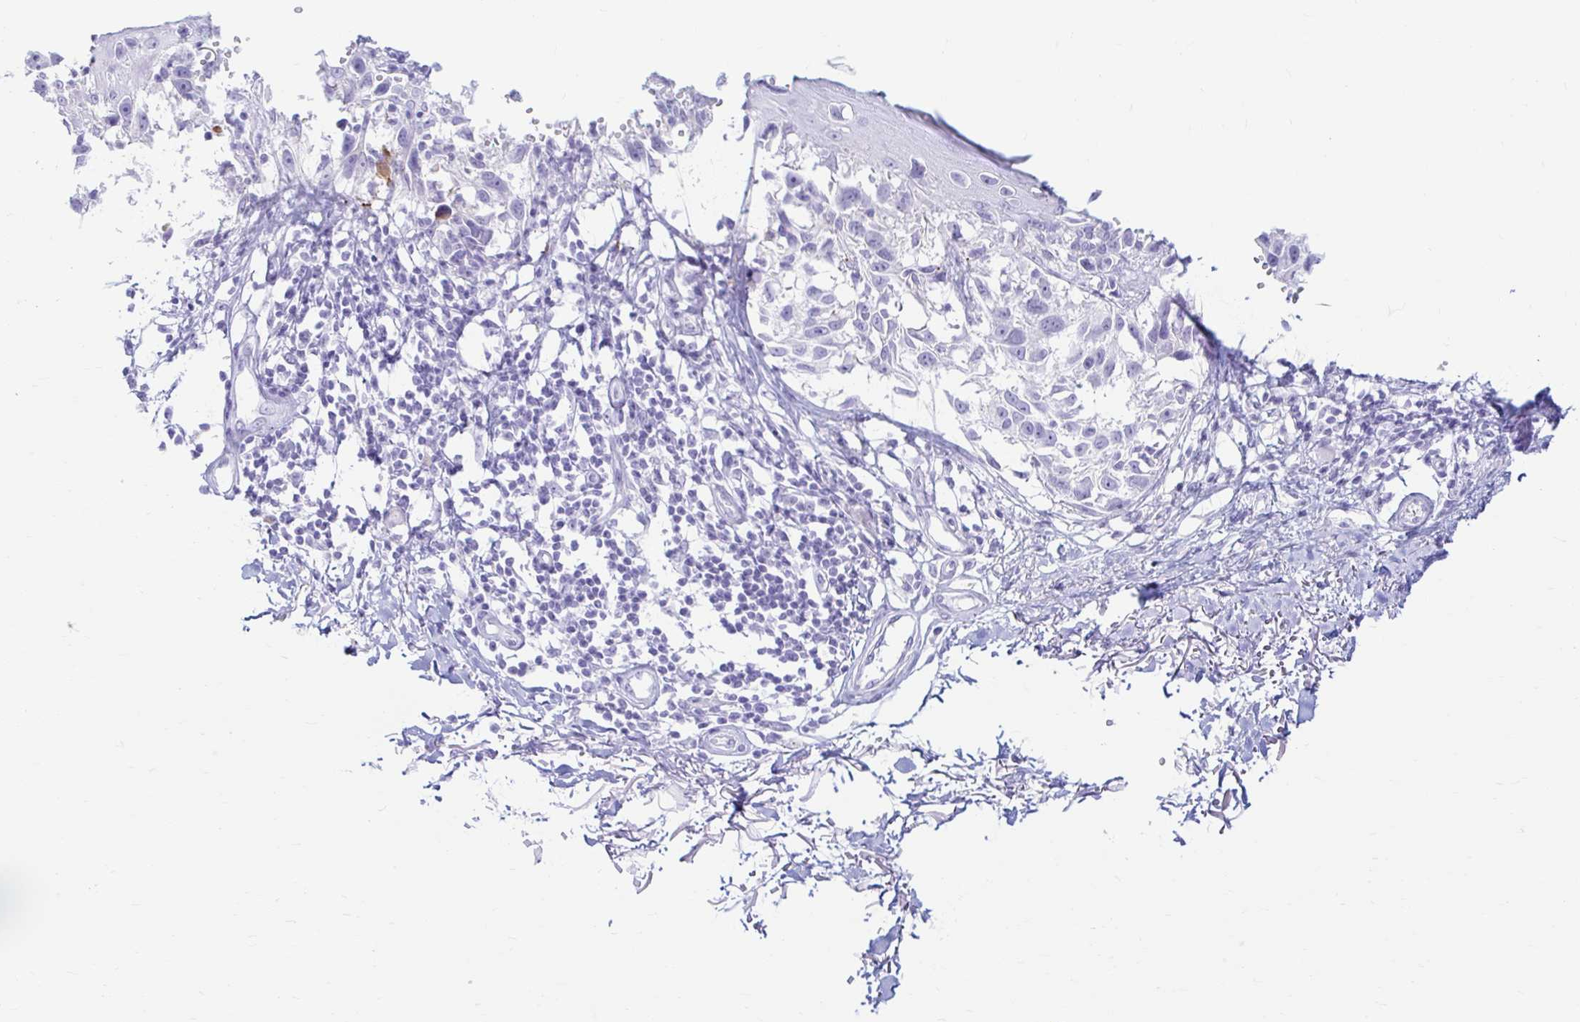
{"staining": {"intensity": "negative", "quantity": "none", "location": "none"}, "tissue": "melanoma", "cell_type": "Tumor cells", "image_type": "cancer", "snomed": [{"axis": "morphology", "description": "Malignant melanoma, NOS"}, {"axis": "topography", "description": "Skin"}], "caption": "IHC image of human melanoma stained for a protein (brown), which displays no expression in tumor cells.", "gene": "ERICH6", "patient": {"sex": "male", "age": 73}}